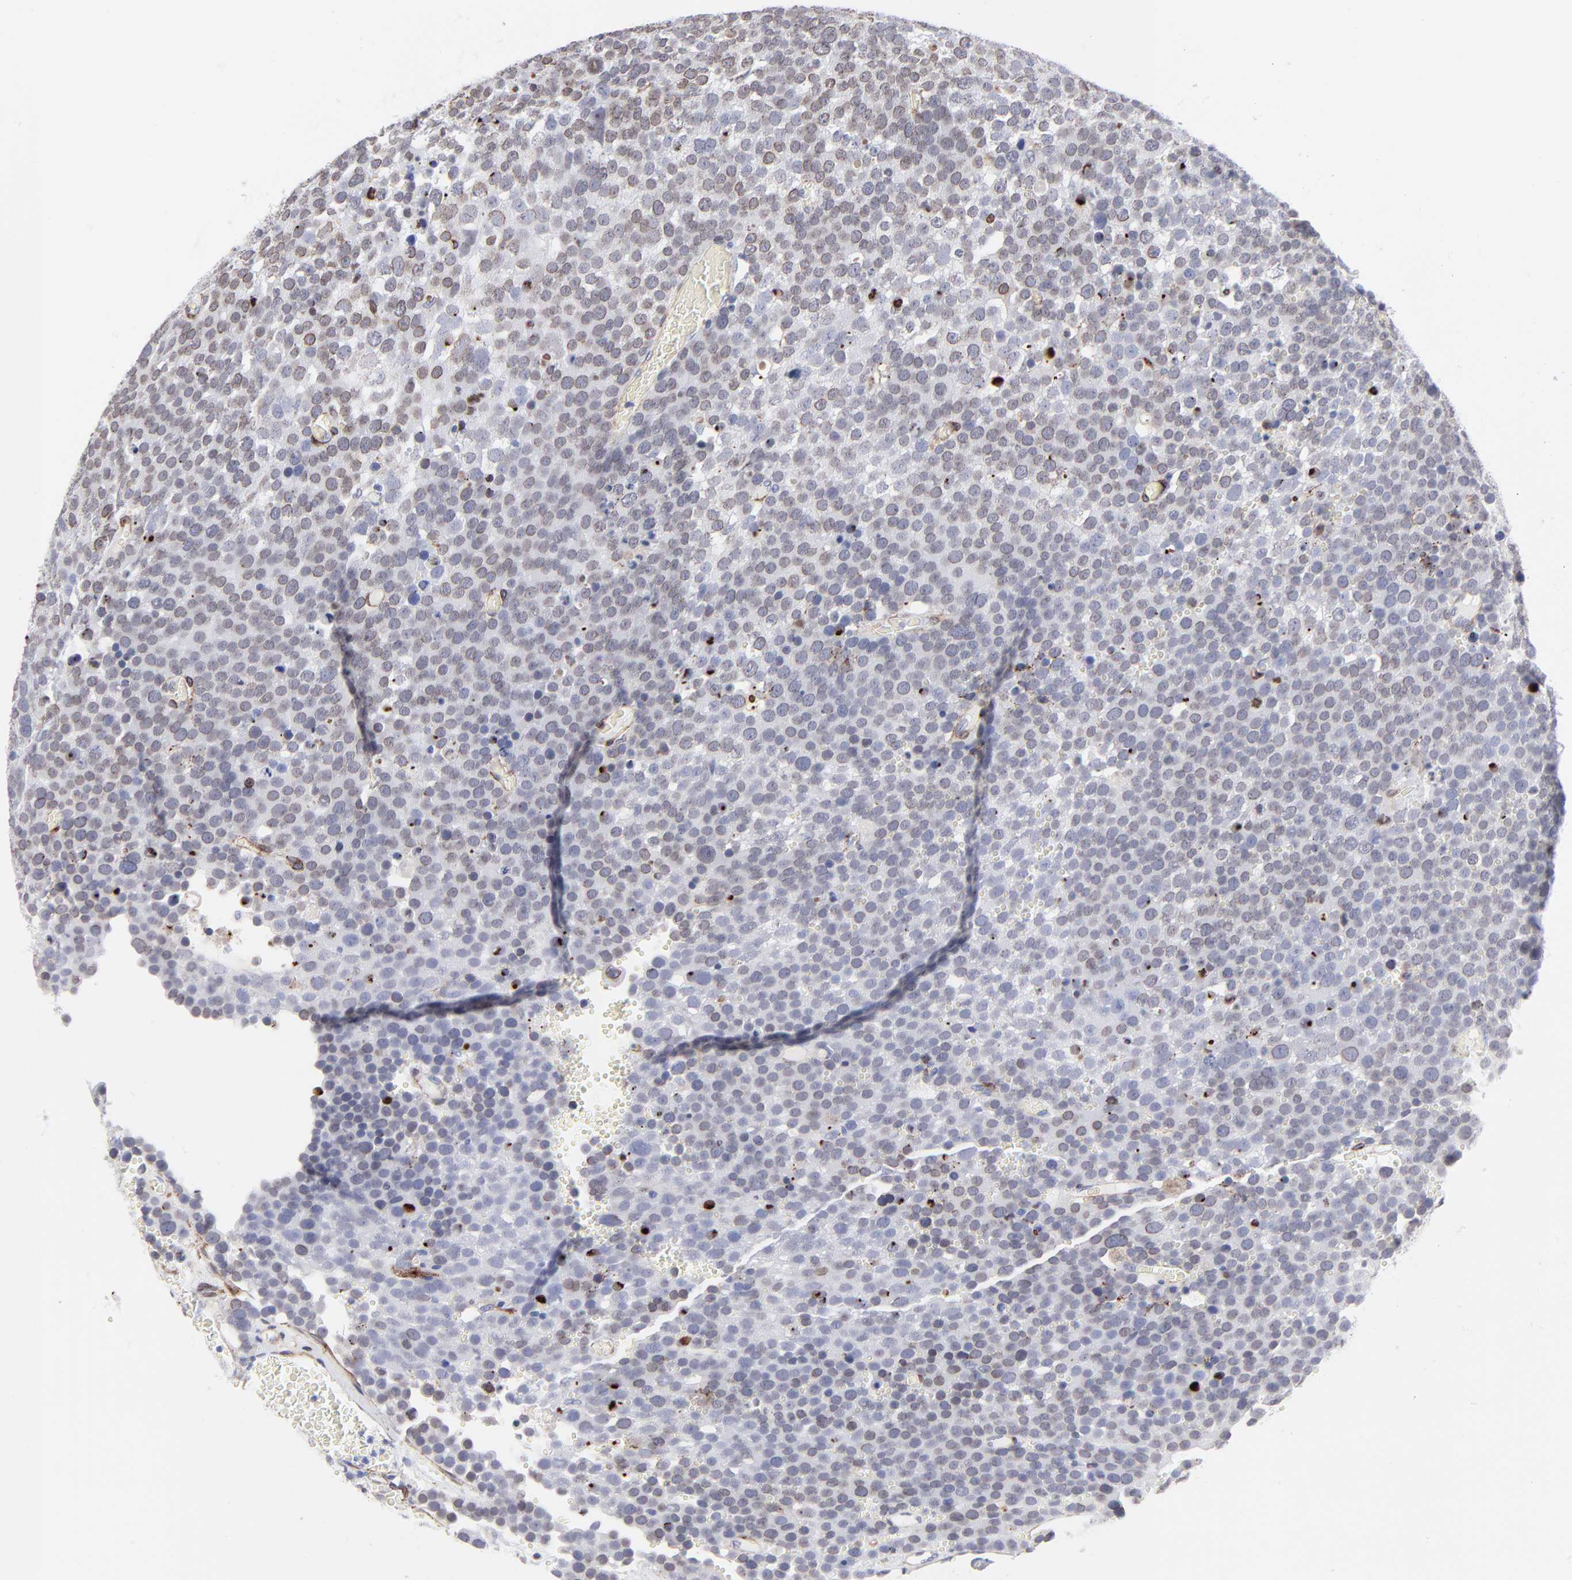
{"staining": {"intensity": "weak", "quantity": "25%-75%", "location": "cytoplasmic/membranous,nuclear"}, "tissue": "testis cancer", "cell_type": "Tumor cells", "image_type": "cancer", "snomed": [{"axis": "morphology", "description": "Seminoma, NOS"}, {"axis": "topography", "description": "Testis"}], "caption": "High-magnification brightfield microscopy of testis seminoma stained with DAB (3,3'-diaminobenzidine) (brown) and counterstained with hematoxylin (blue). tumor cells exhibit weak cytoplasmic/membranous and nuclear positivity is seen in approximately25%-75% of cells.", "gene": "PDGFRB", "patient": {"sex": "male", "age": 71}}